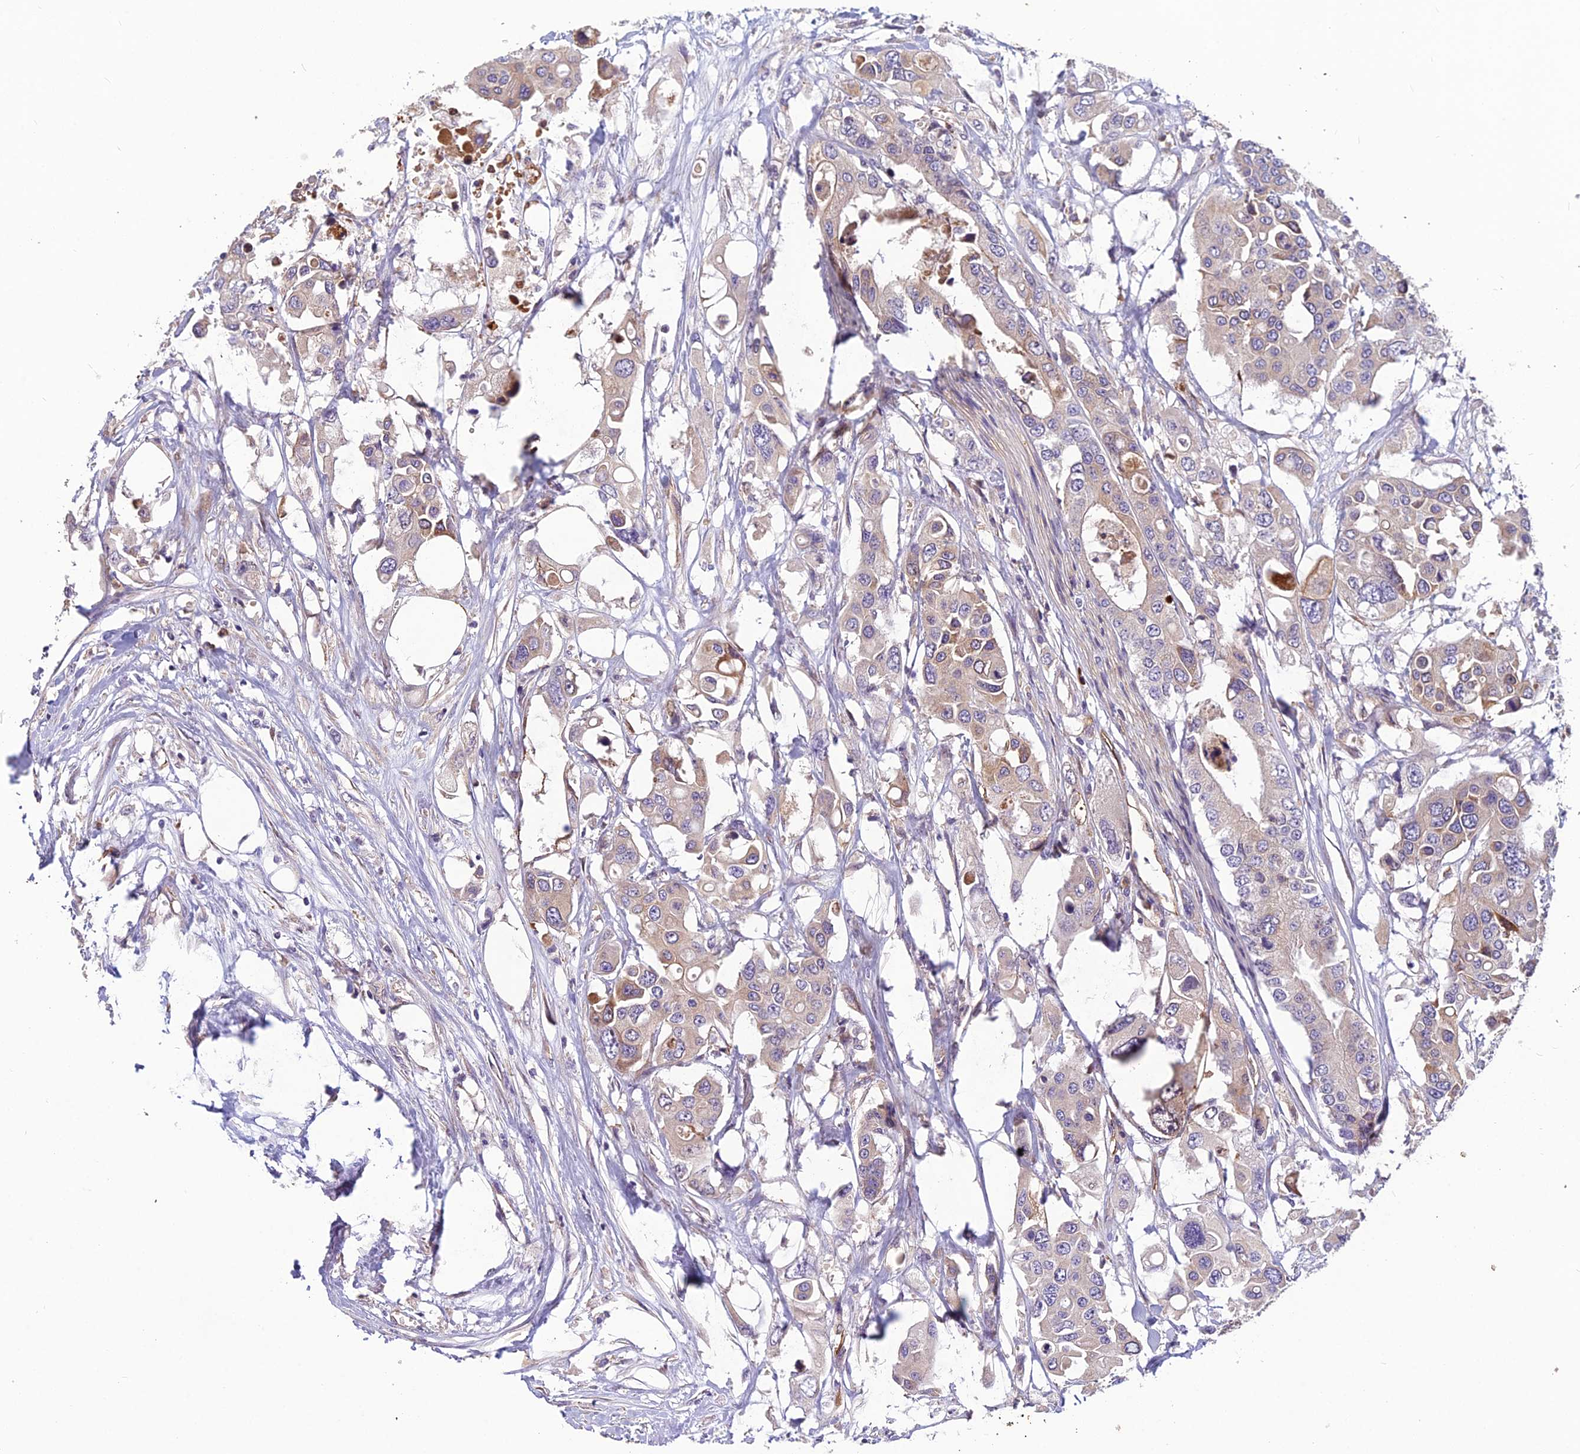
{"staining": {"intensity": "weak", "quantity": "<25%", "location": "cytoplasmic/membranous"}, "tissue": "colorectal cancer", "cell_type": "Tumor cells", "image_type": "cancer", "snomed": [{"axis": "morphology", "description": "Adenocarcinoma, NOS"}, {"axis": "topography", "description": "Colon"}], "caption": "Colorectal cancer (adenocarcinoma) stained for a protein using immunohistochemistry demonstrates no positivity tumor cells.", "gene": "TSPAN15", "patient": {"sex": "male", "age": 77}}